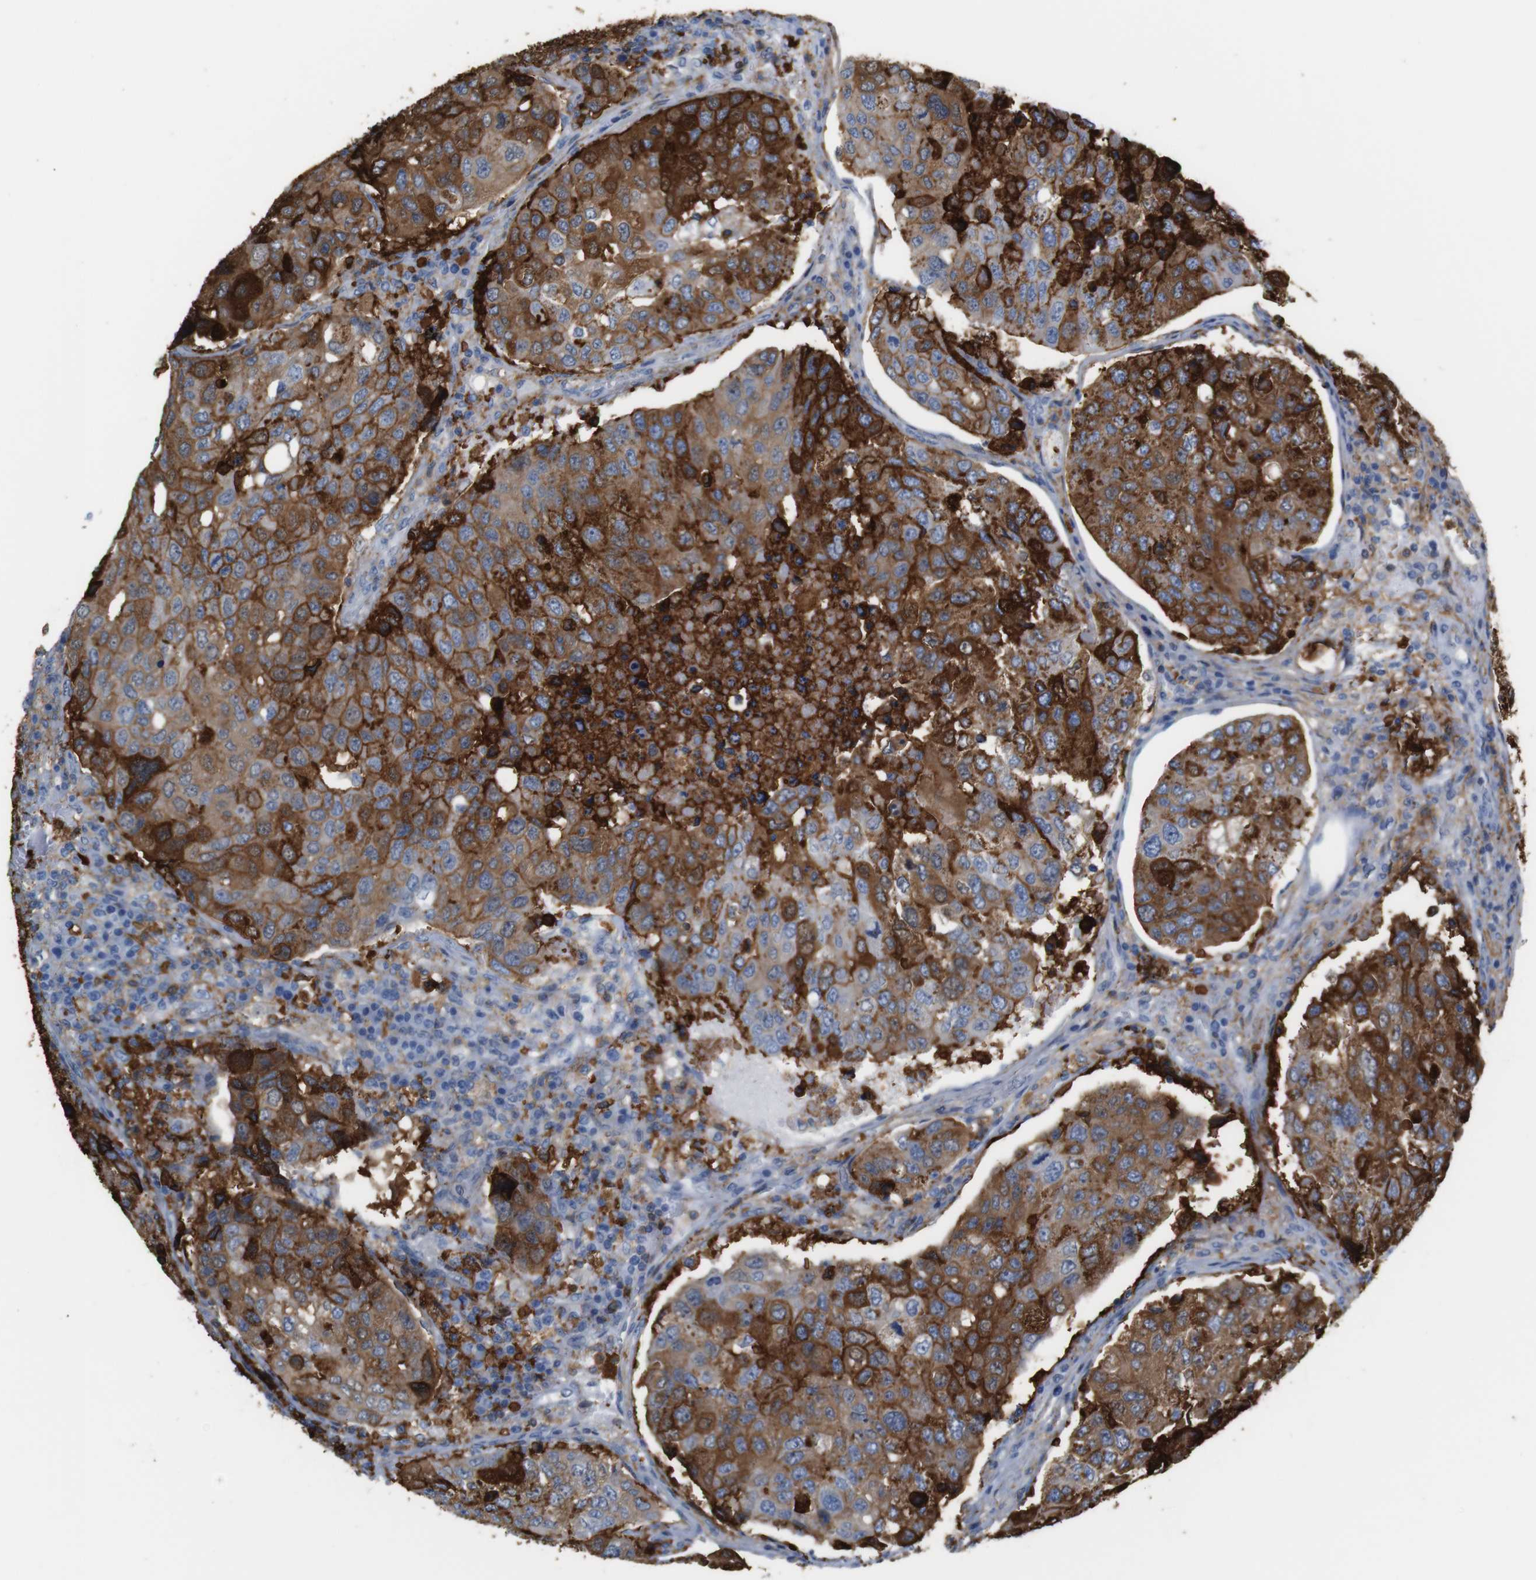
{"staining": {"intensity": "strong", "quantity": ">75%", "location": "cytoplasmic/membranous"}, "tissue": "urothelial cancer", "cell_type": "Tumor cells", "image_type": "cancer", "snomed": [{"axis": "morphology", "description": "Urothelial carcinoma, High grade"}, {"axis": "topography", "description": "Lymph node"}, {"axis": "topography", "description": "Urinary bladder"}], "caption": "Immunohistochemistry of urothelial cancer demonstrates high levels of strong cytoplasmic/membranous staining in about >75% of tumor cells. The staining was performed using DAB (3,3'-diaminobenzidine), with brown indicating positive protein expression. Nuclei are stained blue with hematoxylin.", "gene": "ANXA1", "patient": {"sex": "male", "age": 51}}